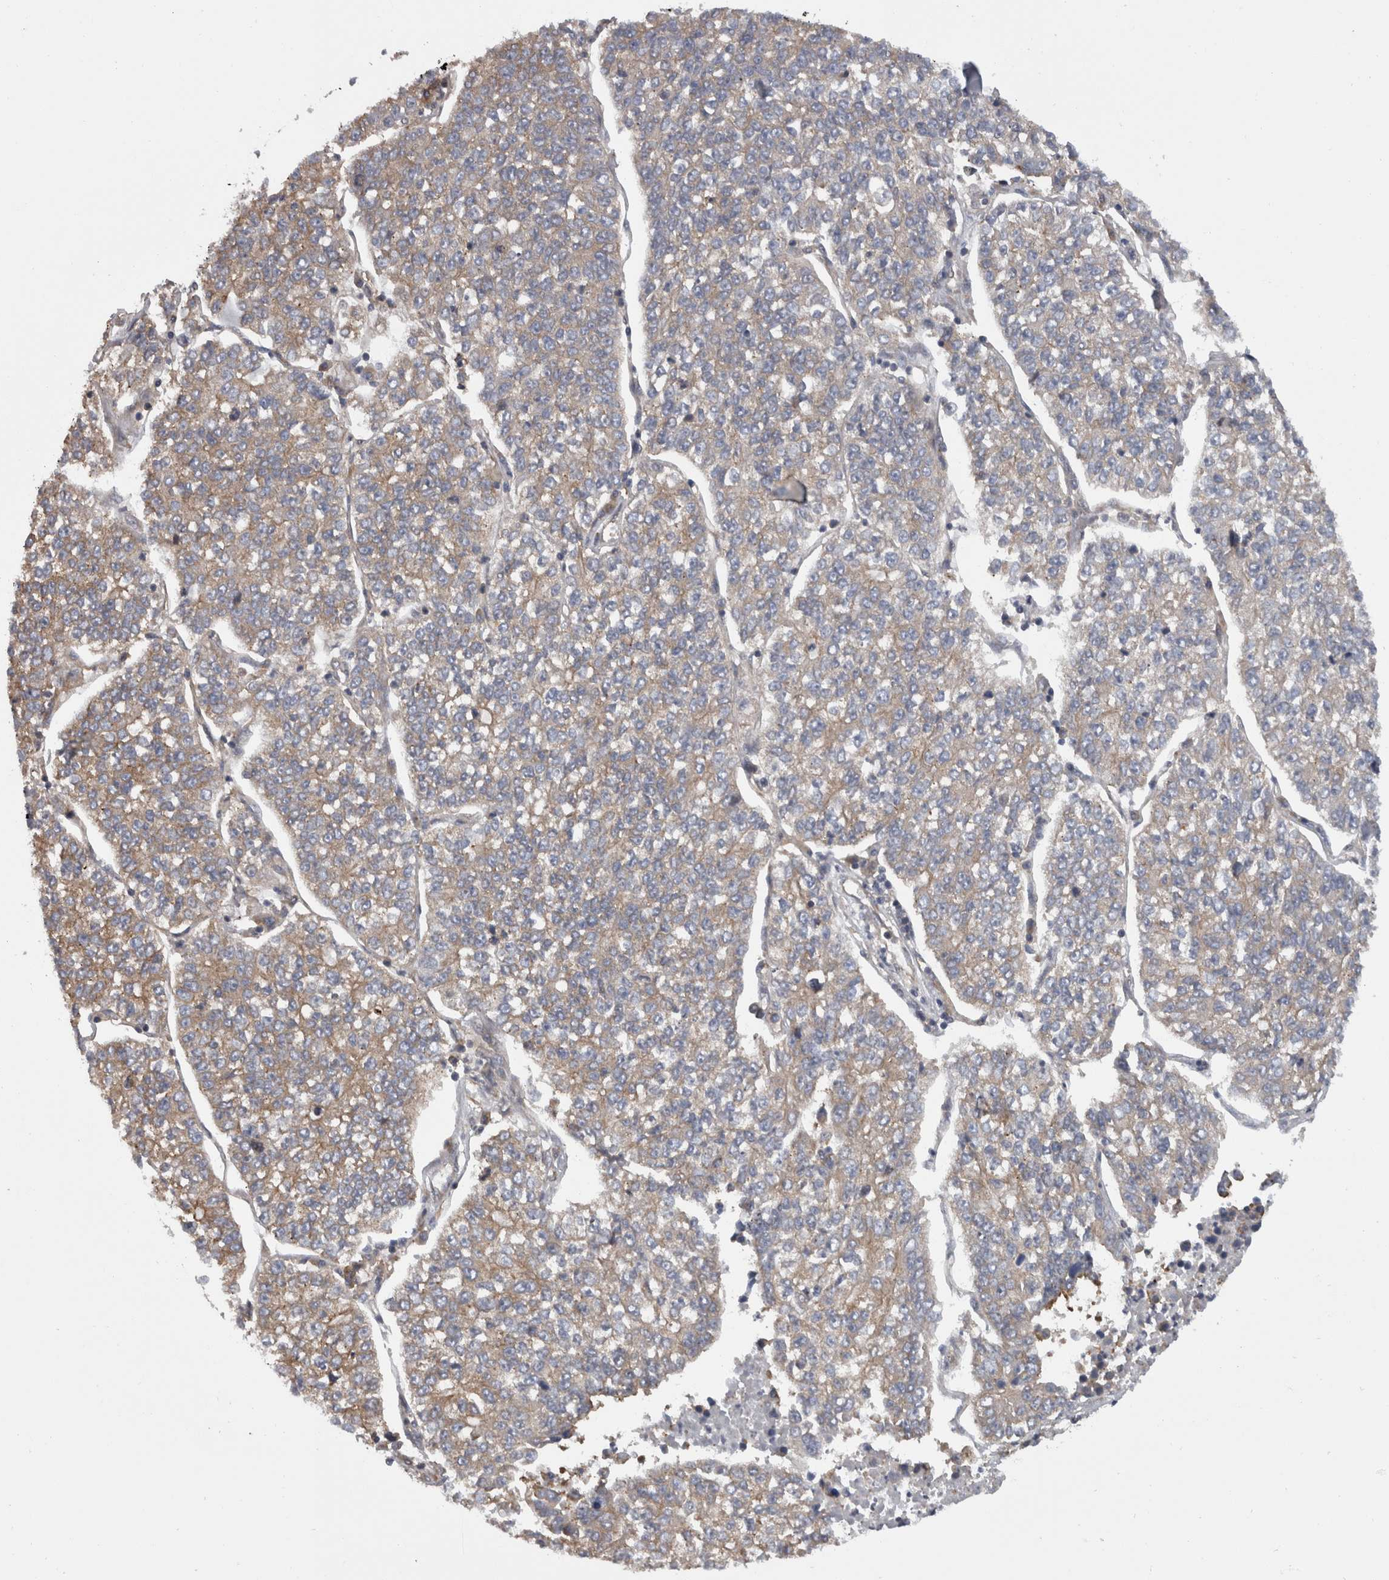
{"staining": {"intensity": "weak", "quantity": ">75%", "location": "cytoplasmic/membranous"}, "tissue": "lung cancer", "cell_type": "Tumor cells", "image_type": "cancer", "snomed": [{"axis": "morphology", "description": "Adenocarcinoma, NOS"}, {"axis": "topography", "description": "Lung"}], "caption": "Brown immunohistochemical staining in human adenocarcinoma (lung) displays weak cytoplasmic/membranous positivity in about >75% of tumor cells. The protein is shown in brown color, while the nuclei are stained blue.", "gene": "SMCR8", "patient": {"sex": "male", "age": 49}}